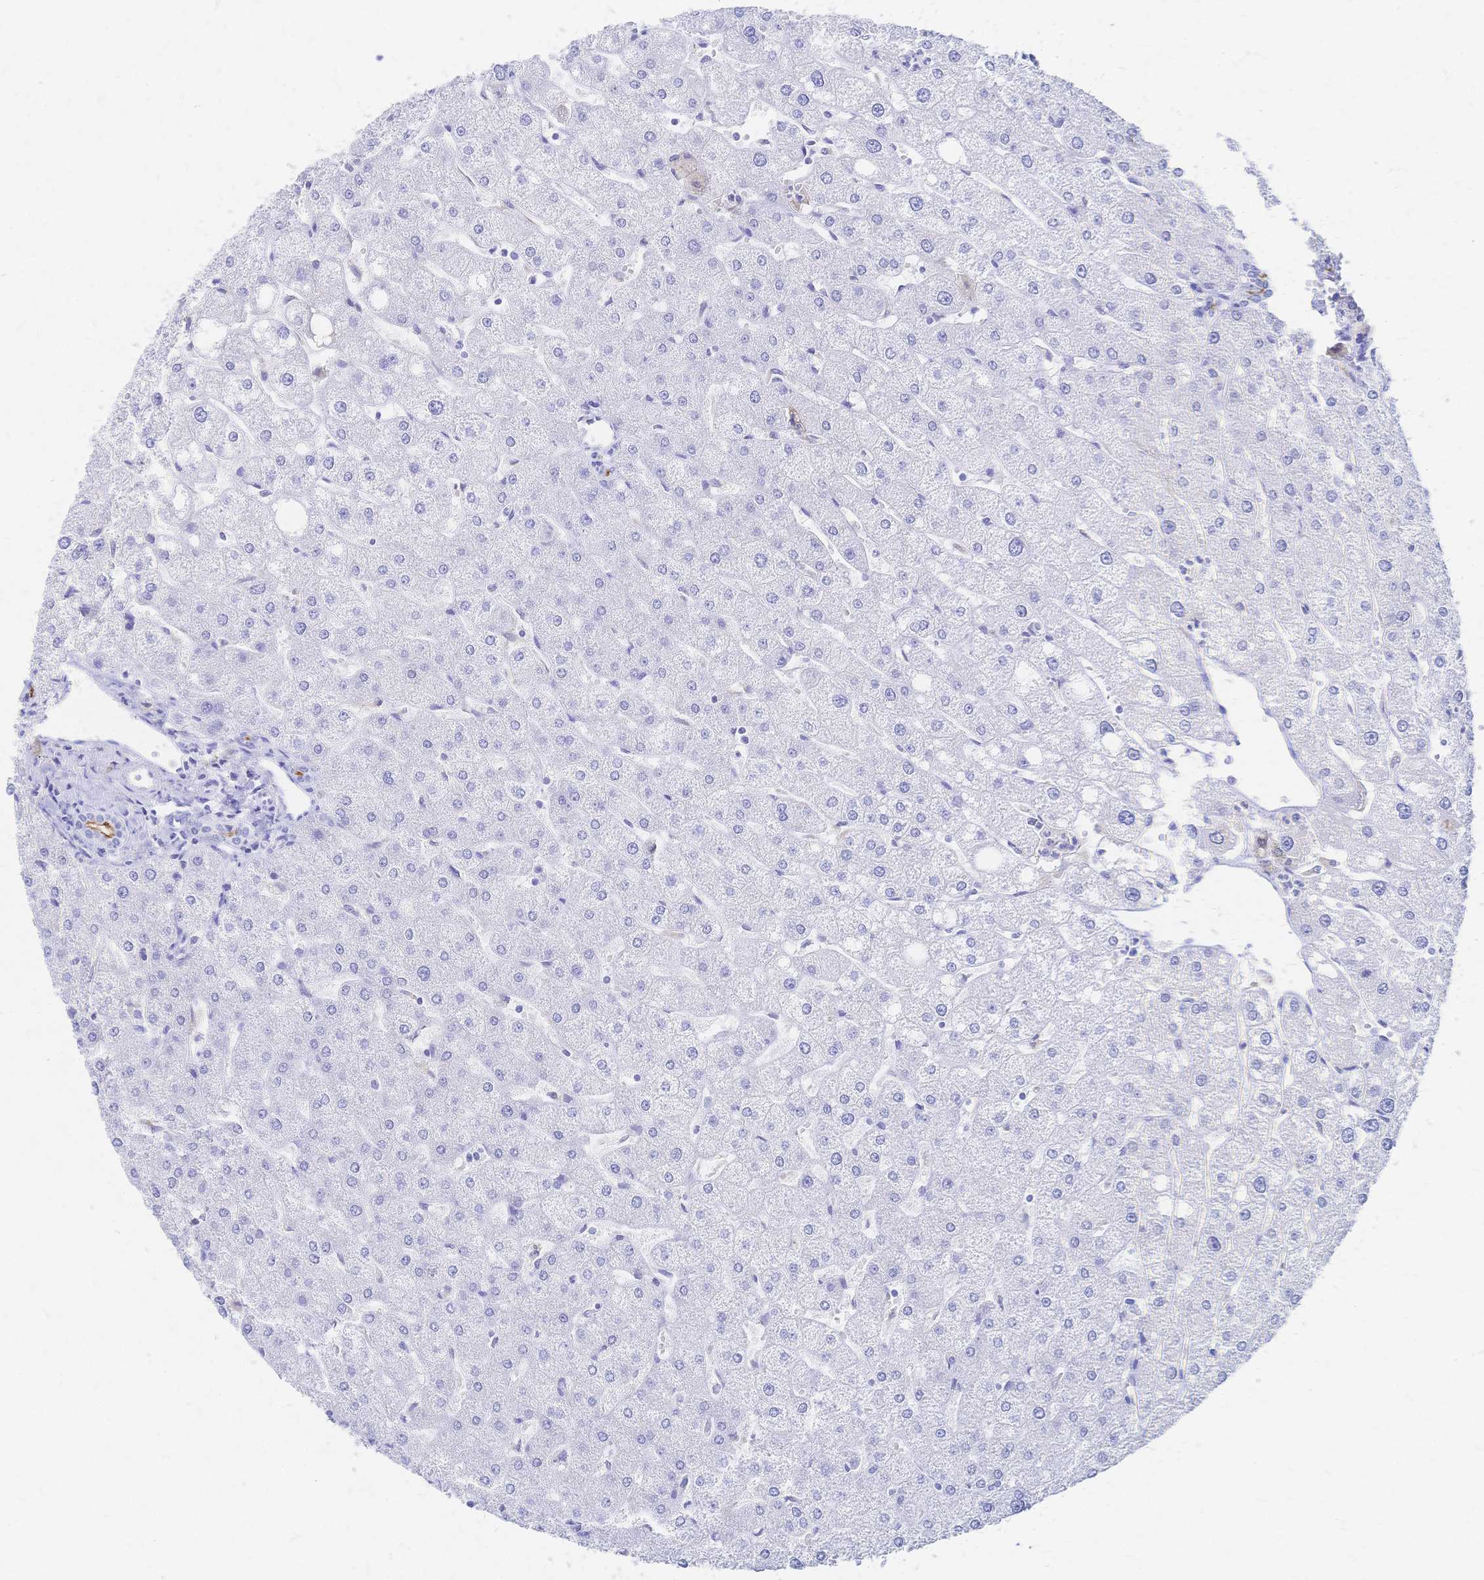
{"staining": {"intensity": "negative", "quantity": "none", "location": "none"}, "tissue": "liver", "cell_type": "Cholangiocytes", "image_type": "normal", "snomed": [{"axis": "morphology", "description": "Normal tissue, NOS"}, {"axis": "topography", "description": "Liver"}], "caption": "Protein analysis of normal liver exhibits no significant expression in cholangiocytes.", "gene": "SLC5A1", "patient": {"sex": "male", "age": 67}}